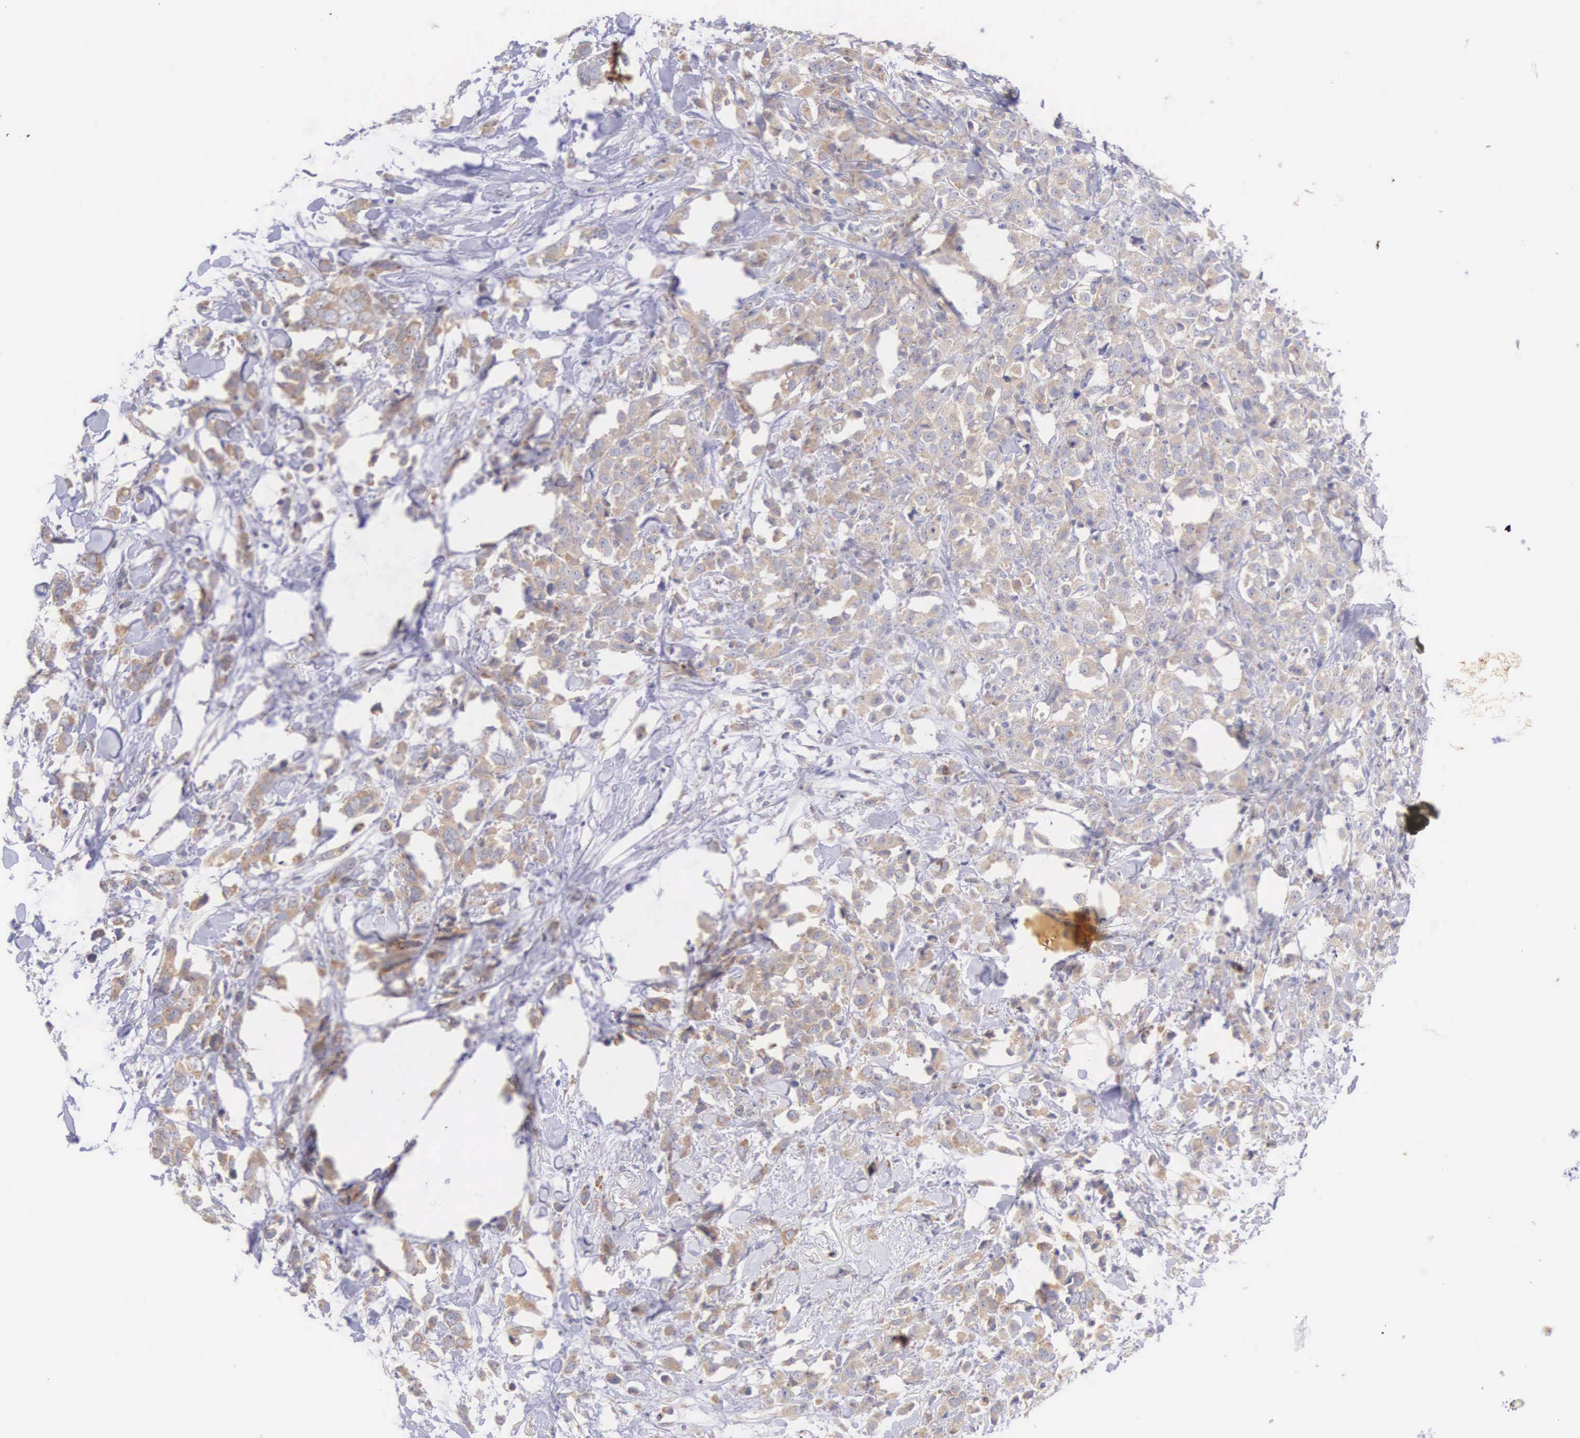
{"staining": {"intensity": "weak", "quantity": ">75%", "location": "cytoplasmic/membranous"}, "tissue": "breast cancer", "cell_type": "Tumor cells", "image_type": "cancer", "snomed": [{"axis": "morphology", "description": "Lobular carcinoma"}, {"axis": "topography", "description": "Breast"}], "caption": "Breast cancer (lobular carcinoma) stained with a brown dye reveals weak cytoplasmic/membranous positive positivity in approximately >75% of tumor cells.", "gene": "NSDHL", "patient": {"sex": "female", "age": 57}}